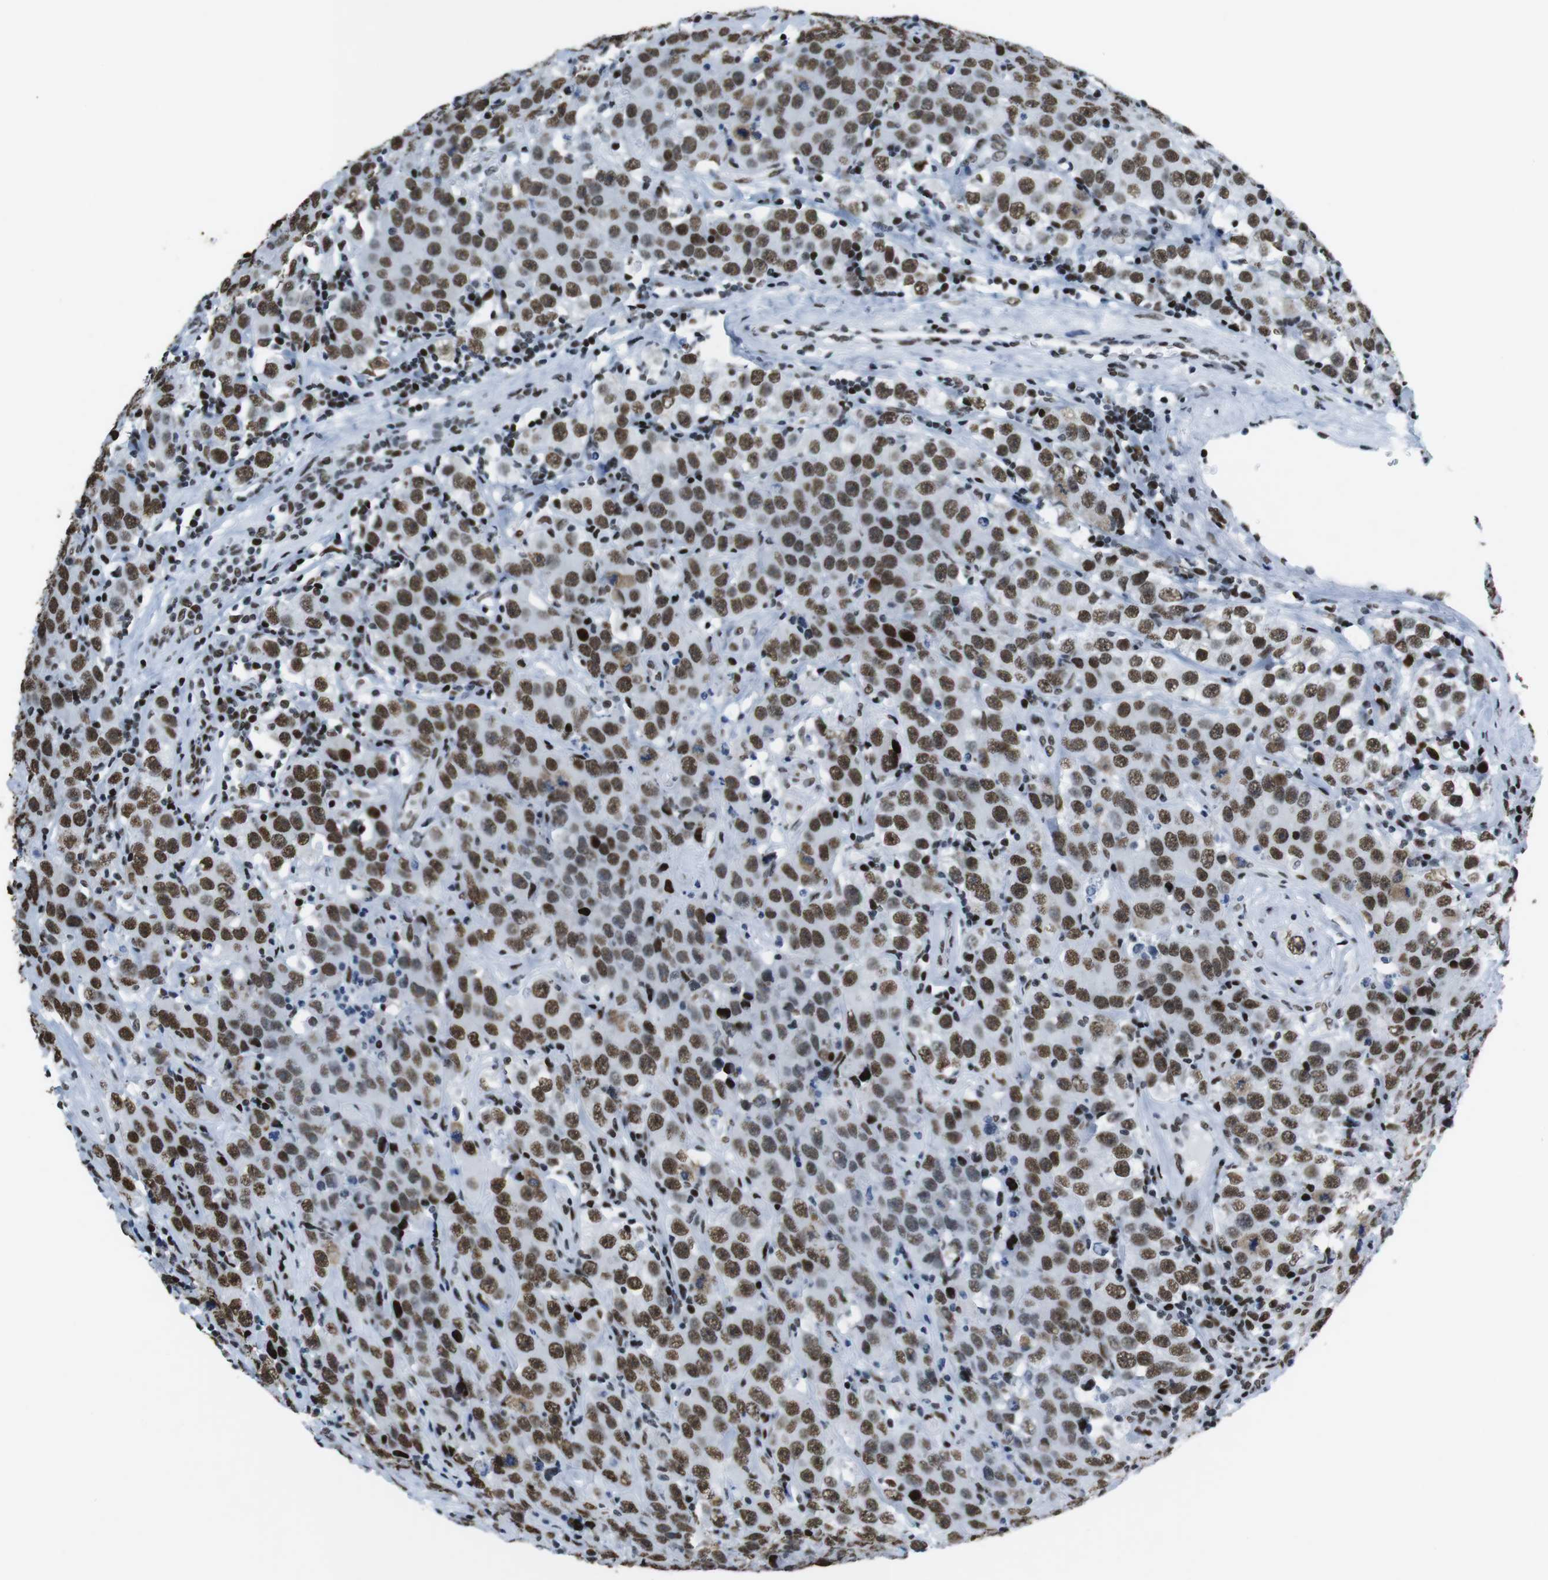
{"staining": {"intensity": "moderate", "quantity": ">75%", "location": "nuclear"}, "tissue": "testis cancer", "cell_type": "Tumor cells", "image_type": "cancer", "snomed": [{"axis": "morphology", "description": "Seminoma, NOS"}, {"axis": "topography", "description": "Testis"}], "caption": "Human testis cancer (seminoma) stained with a protein marker exhibits moderate staining in tumor cells.", "gene": "CITED2", "patient": {"sex": "male", "age": 52}}